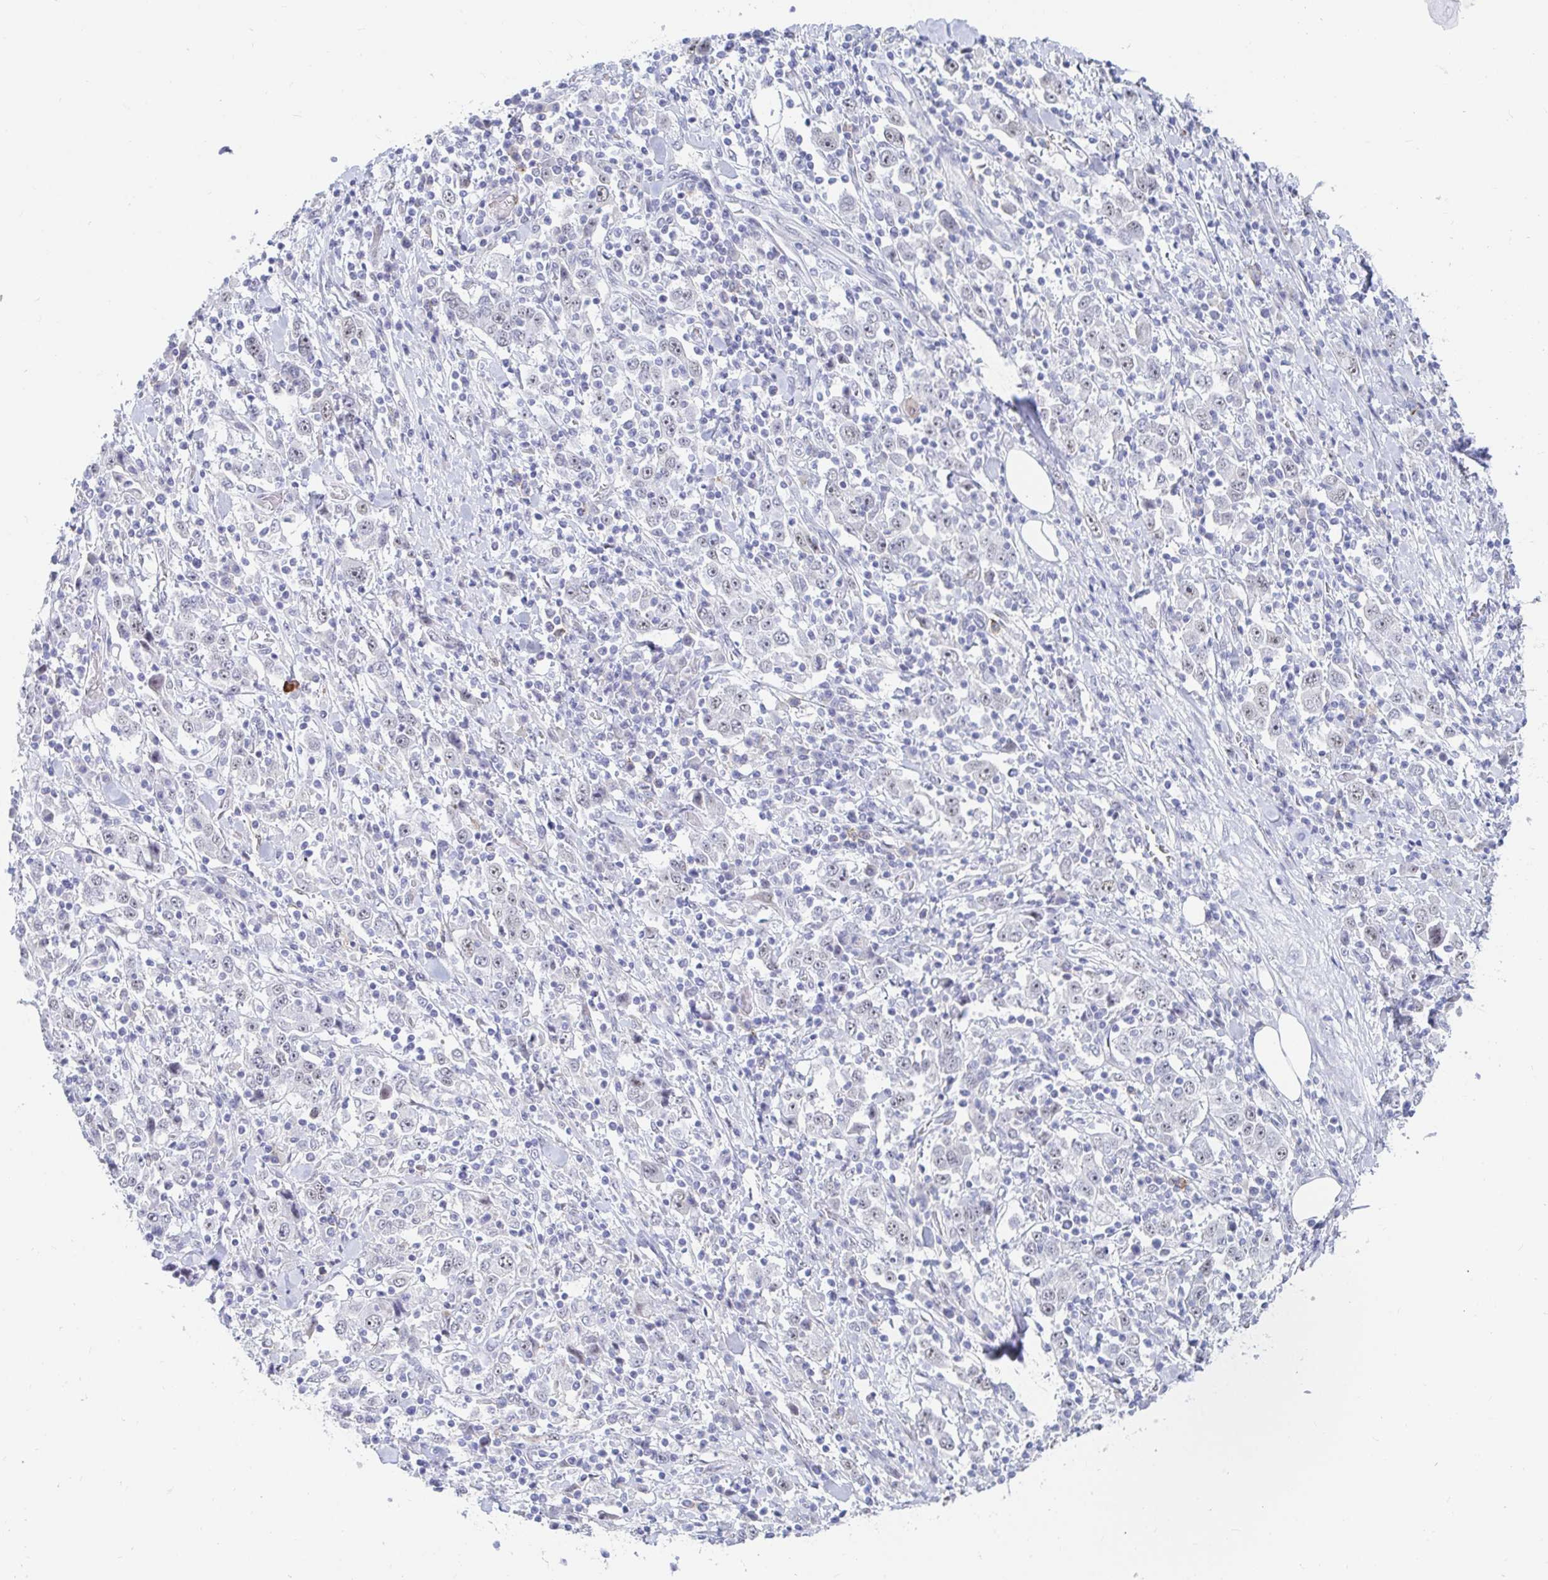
{"staining": {"intensity": "weak", "quantity": "<25%", "location": "nuclear"}, "tissue": "stomach cancer", "cell_type": "Tumor cells", "image_type": "cancer", "snomed": [{"axis": "morphology", "description": "Normal tissue, NOS"}, {"axis": "morphology", "description": "Adenocarcinoma, NOS"}, {"axis": "topography", "description": "Stomach, upper"}, {"axis": "topography", "description": "Stomach"}], "caption": "The micrograph reveals no significant expression in tumor cells of stomach adenocarcinoma. The staining was performed using DAB (3,3'-diaminobenzidine) to visualize the protein expression in brown, while the nuclei were stained in blue with hematoxylin (Magnification: 20x).", "gene": "COL28A1", "patient": {"sex": "male", "age": 59}}